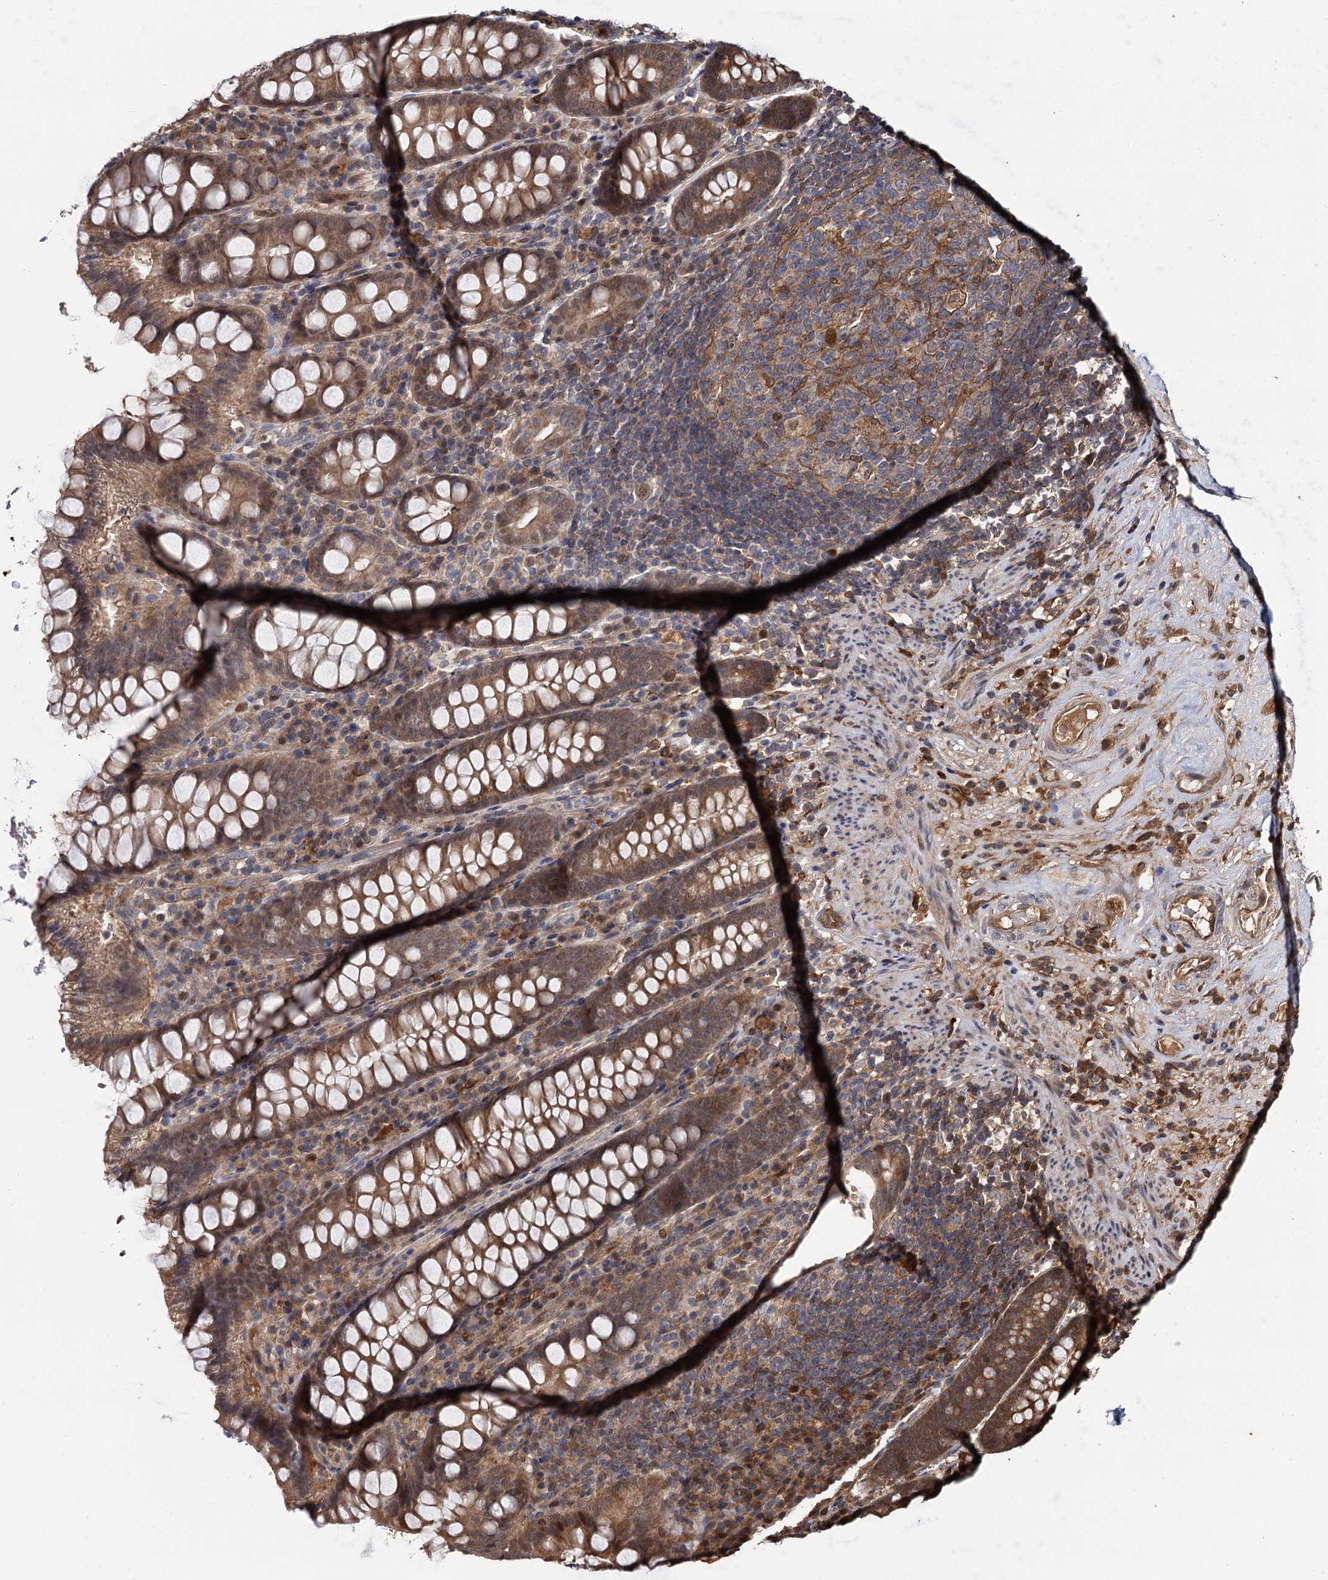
{"staining": {"intensity": "moderate", "quantity": ">75%", "location": "cytoplasmic/membranous"}, "tissue": "colon", "cell_type": "Endothelial cells", "image_type": "normal", "snomed": [{"axis": "morphology", "description": "Normal tissue, NOS"}, {"axis": "topography", "description": "Colon"}], "caption": "Immunohistochemical staining of unremarkable colon displays medium levels of moderate cytoplasmic/membranous positivity in about >75% of endothelial cells.", "gene": "SELENOP", "patient": {"sex": "female", "age": 79}}